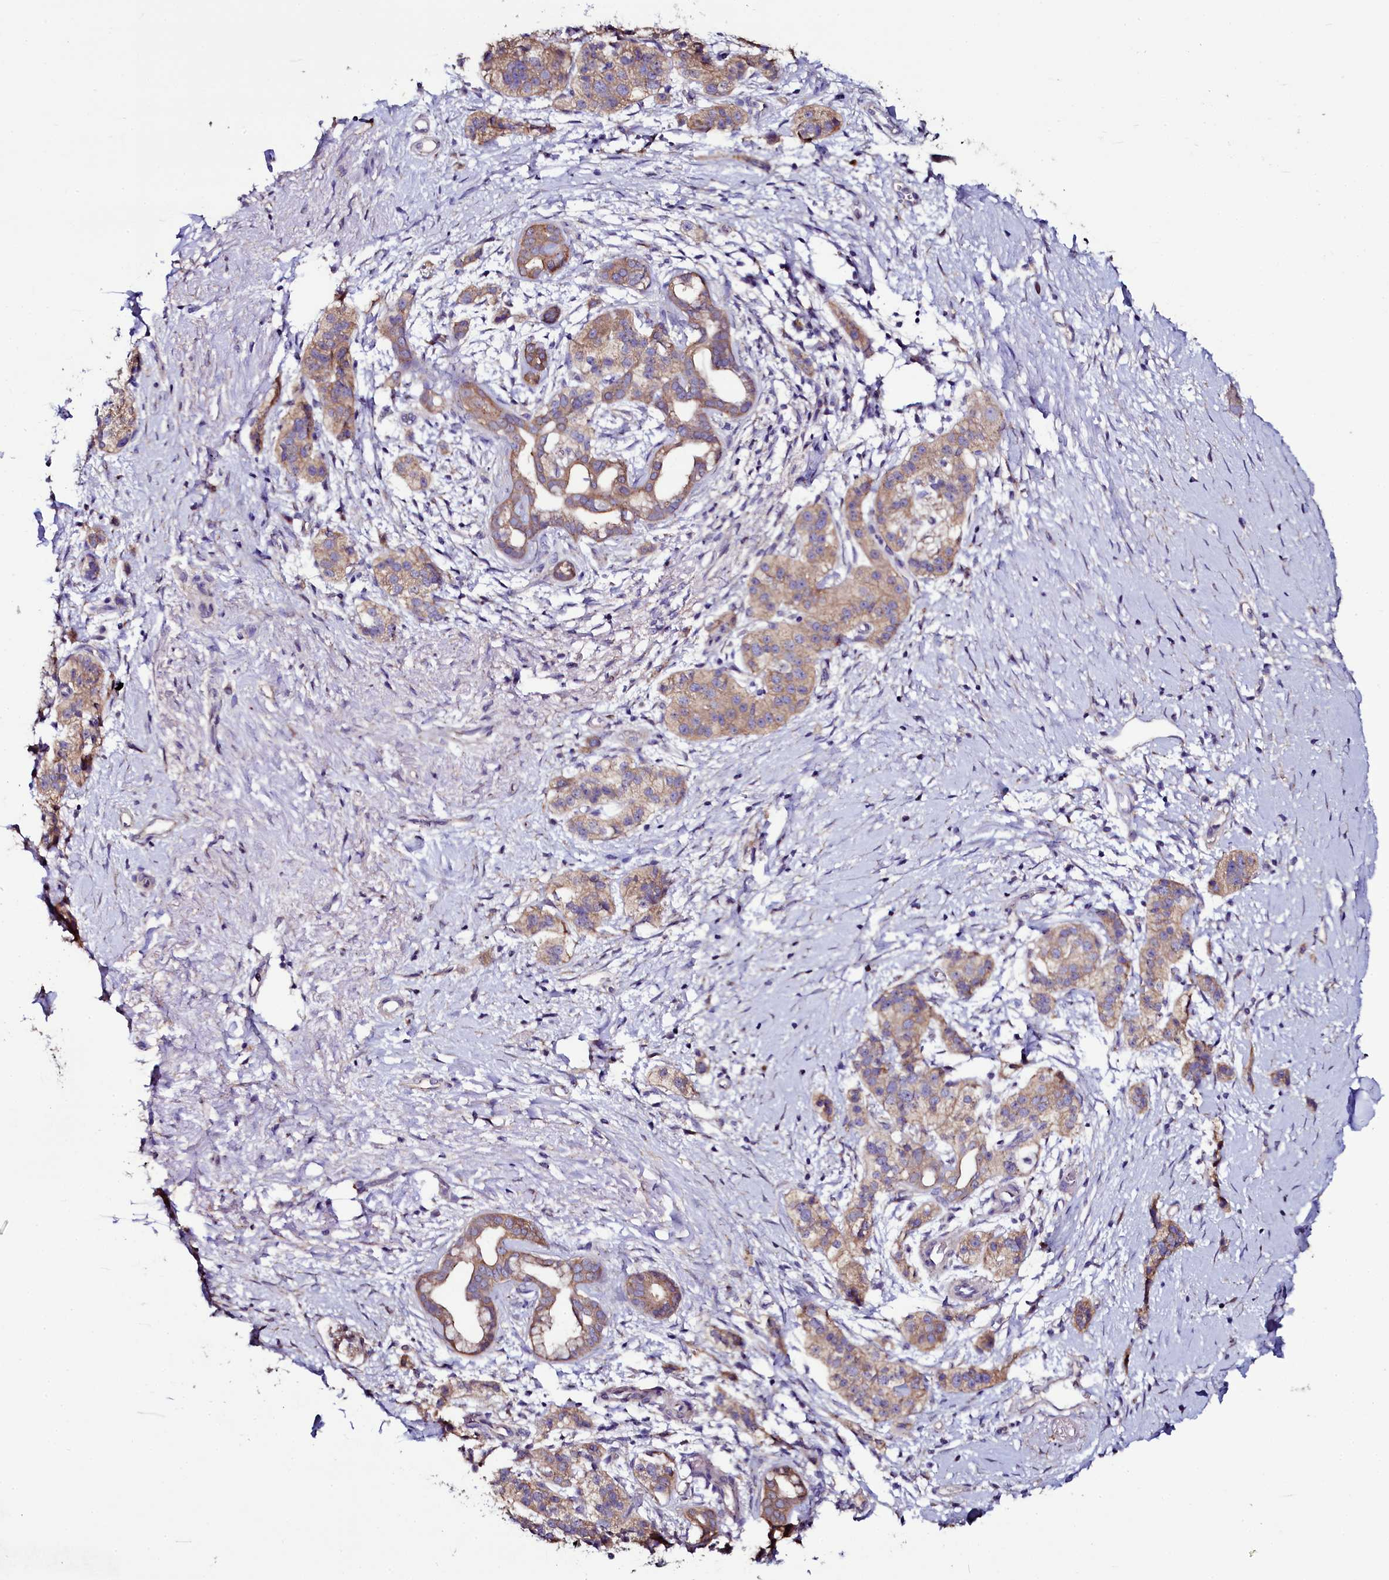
{"staining": {"intensity": "moderate", "quantity": ">75%", "location": "cytoplasmic/membranous"}, "tissue": "pancreatic cancer", "cell_type": "Tumor cells", "image_type": "cancer", "snomed": [{"axis": "morphology", "description": "Adenocarcinoma, NOS"}, {"axis": "topography", "description": "Pancreas"}], "caption": "This is an image of immunohistochemistry (IHC) staining of pancreatic cancer (adenocarcinoma), which shows moderate staining in the cytoplasmic/membranous of tumor cells.", "gene": "USPL1", "patient": {"sex": "male", "age": 50}}